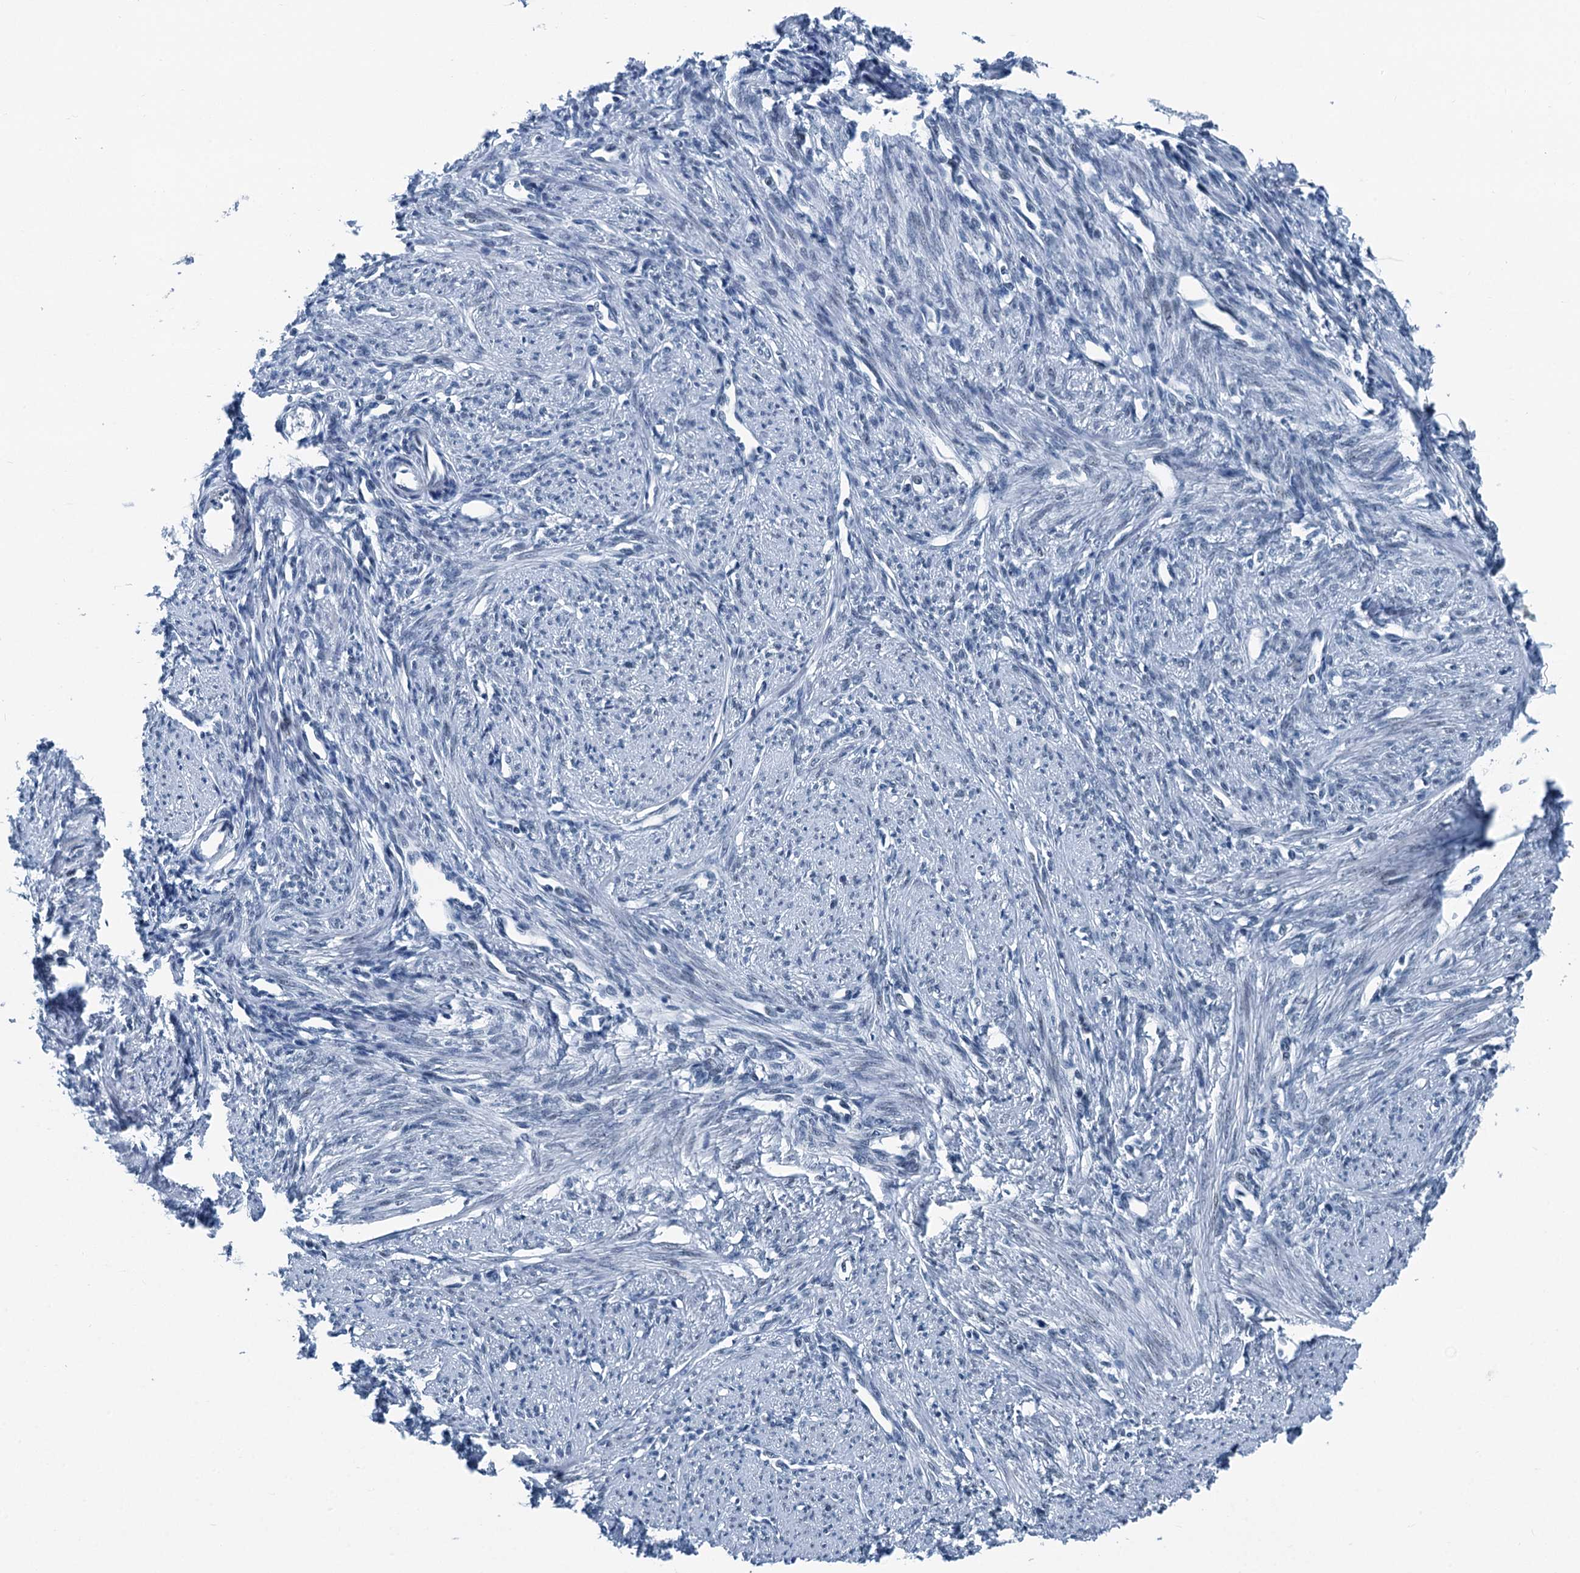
{"staining": {"intensity": "negative", "quantity": "none", "location": "none"}, "tissue": "smooth muscle", "cell_type": "Smooth muscle cells", "image_type": "normal", "snomed": [{"axis": "morphology", "description": "Normal tissue, NOS"}, {"axis": "topography", "description": "Smooth muscle"}, {"axis": "topography", "description": "Uterus"}], "caption": "Protein analysis of benign smooth muscle shows no significant expression in smooth muscle cells. (Stains: DAB (3,3'-diaminobenzidine) immunohistochemistry (IHC) with hematoxylin counter stain, Microscopy: brightfield microscopy at high magnification).", "gene": "TRPT1", "patient": {"sex": "female", "age": 59}}